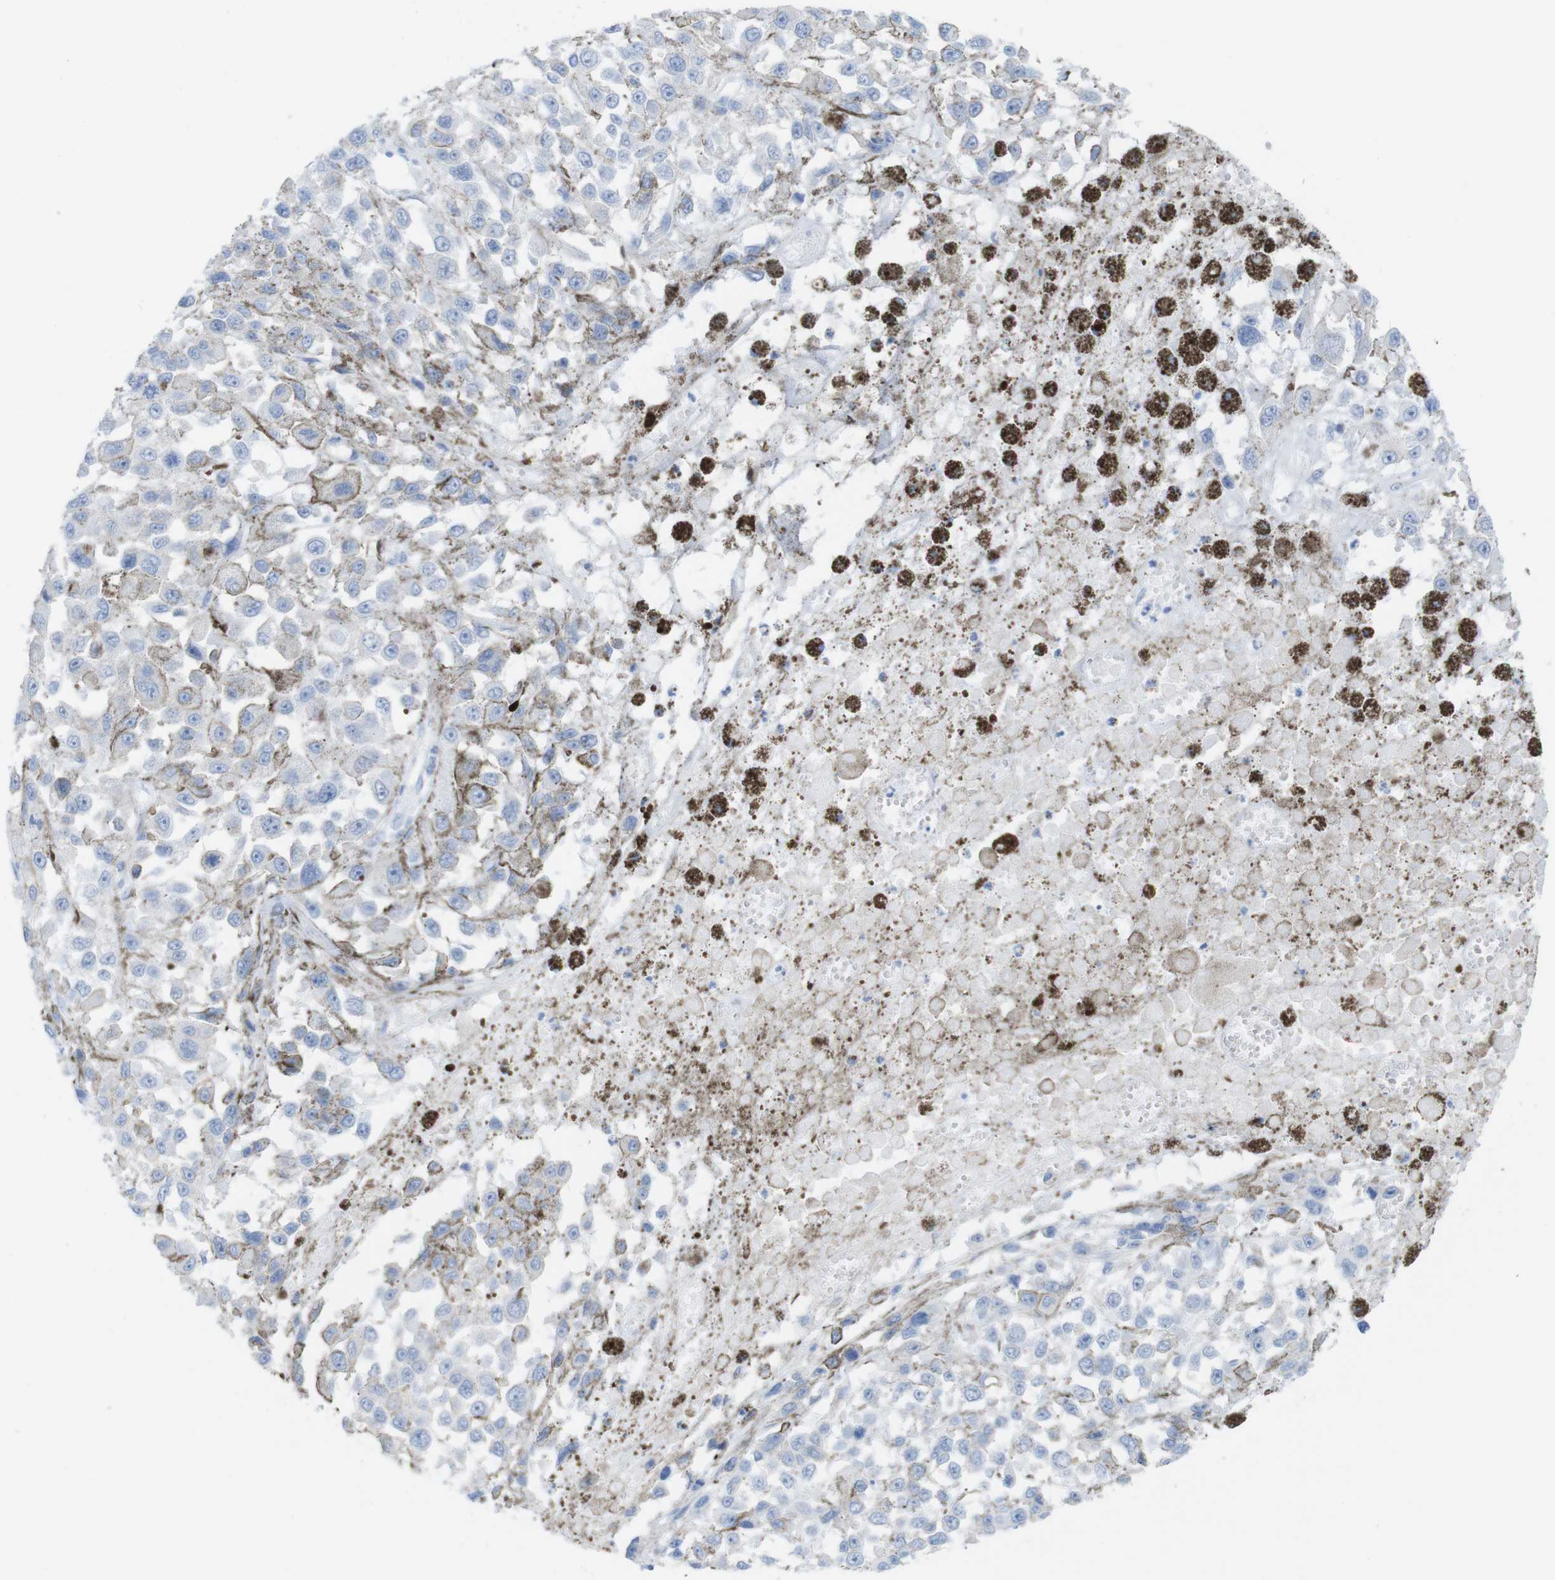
{"staining": {"intensity": "negative", "quantity": "none", "location": "none"}, "tissue": "melanoma", "cell_type": "Tumor cells", "image_type": "cancer", "snomed": [{"axis": "morphology", "description": "Malignant melanoma, Metastatic site"}, {"axis": "topography", "description": "Lymph node"}], "caption": "Tumor cells show no significant protein expression in melanoma.", "gene": "MYH7", "patient": {"sex": "male", "age": 59}}